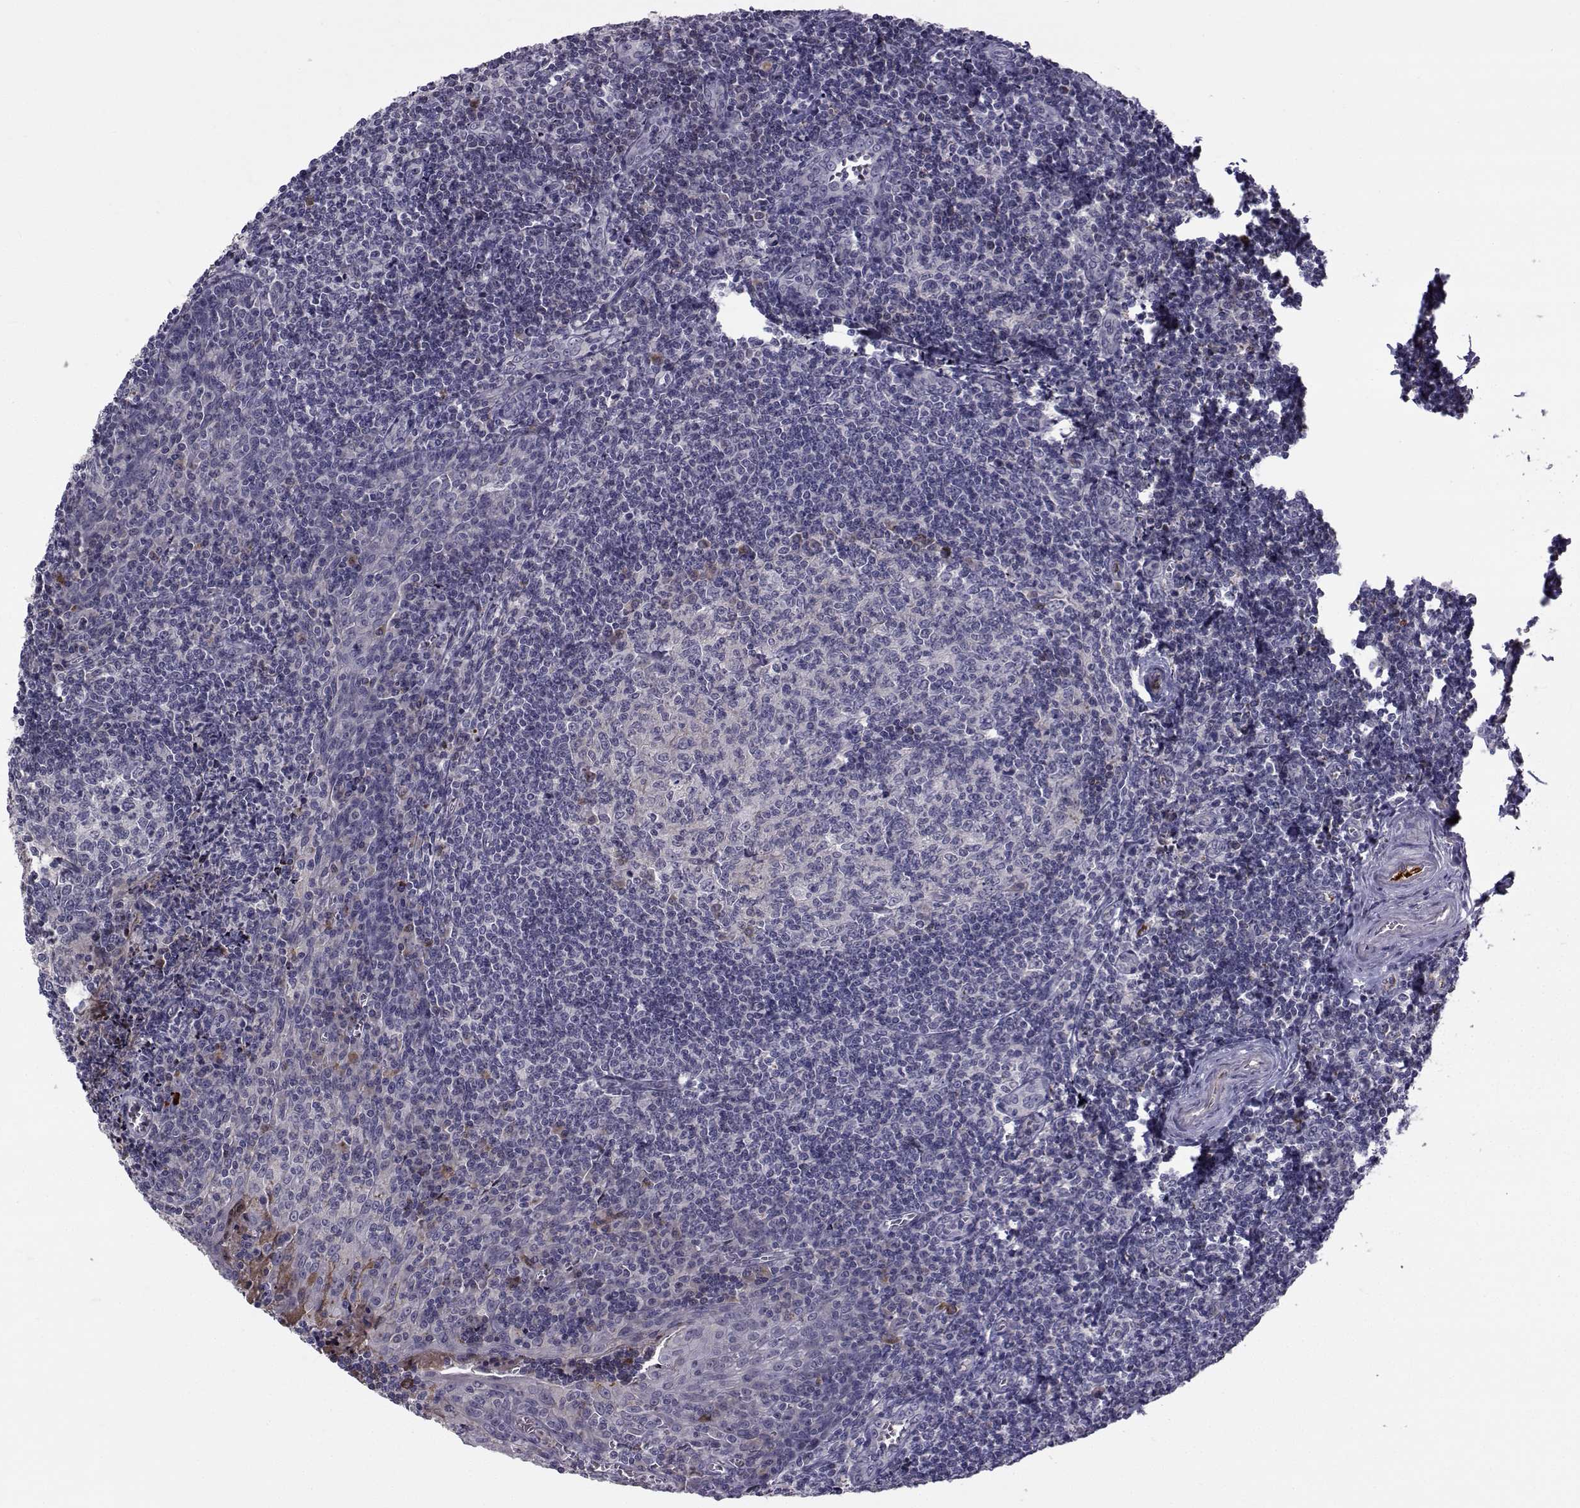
{"staining": {"intensity": "negative", "quantity": "none", "location": "none"}, "tissue": "tonsil", "cell_type": "Germinal center cells", "image_type": "normal", "snomed": [{"axis": "morphology", "description": "Normal tissue, NOS"}, {"axis": "morphology", "description": "Inflammation, NOS"}, {"axis": "topography", "description": "Tonsil"}], "caption": "DAB (3,3'-diaminobenzidine) immunohistochemical staining of normal human tonsil displays no significant positivity in germinal center cells. Brightfield microscopy of immunohistochemistry stained with DAB (3,3'-diaminobenzidine) (brown) and hematoxylin (blue), captured at high magnification.", "gene": "TNFRSF11B", "patient": {"sex": "female", "age": 31}}